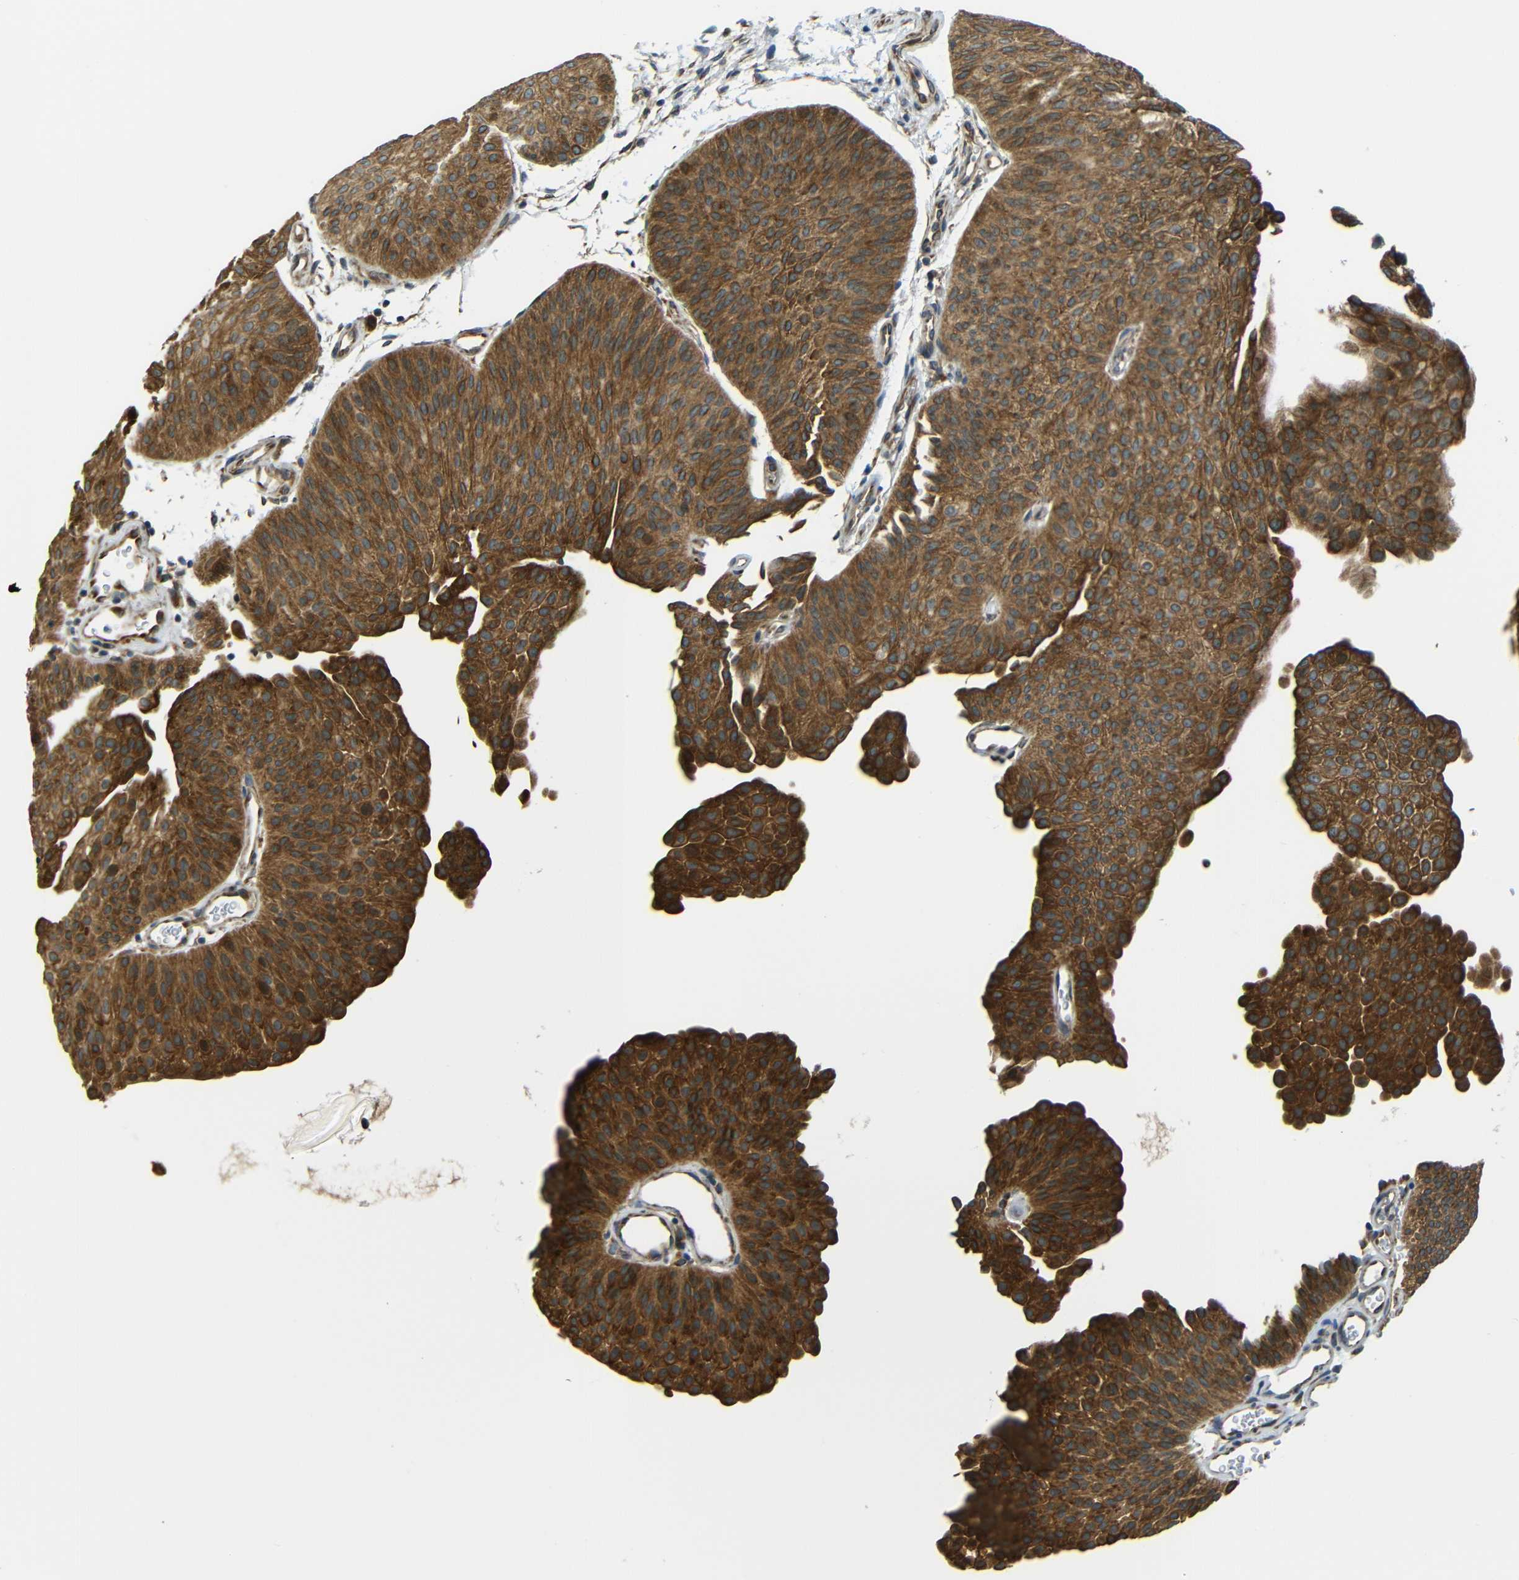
{"staining": {"intensity": "strong", "quantity": ">75%", "location": "cytoplasmic/membranous"}, "tissue": "urothelial cancer", "cell_type": "Tumor cells", "image_type": "cancer", "snomed": [{"axis": "morphology", "description": "Urothelial carcinoma, Low grade"}, {"axis": "topography", "description": "Urinary bladder"}], "caption": "A high amount of strong cytoplasmic/membranous expression is appreciated in about >75% of tumor cells in urothelial carcinoma (low-grade) tissue. (DAB = brown stain, brightfield microscopy at high magnification).", "gene": "VAPB", "patient": {"sex": "female", "age": 60}}